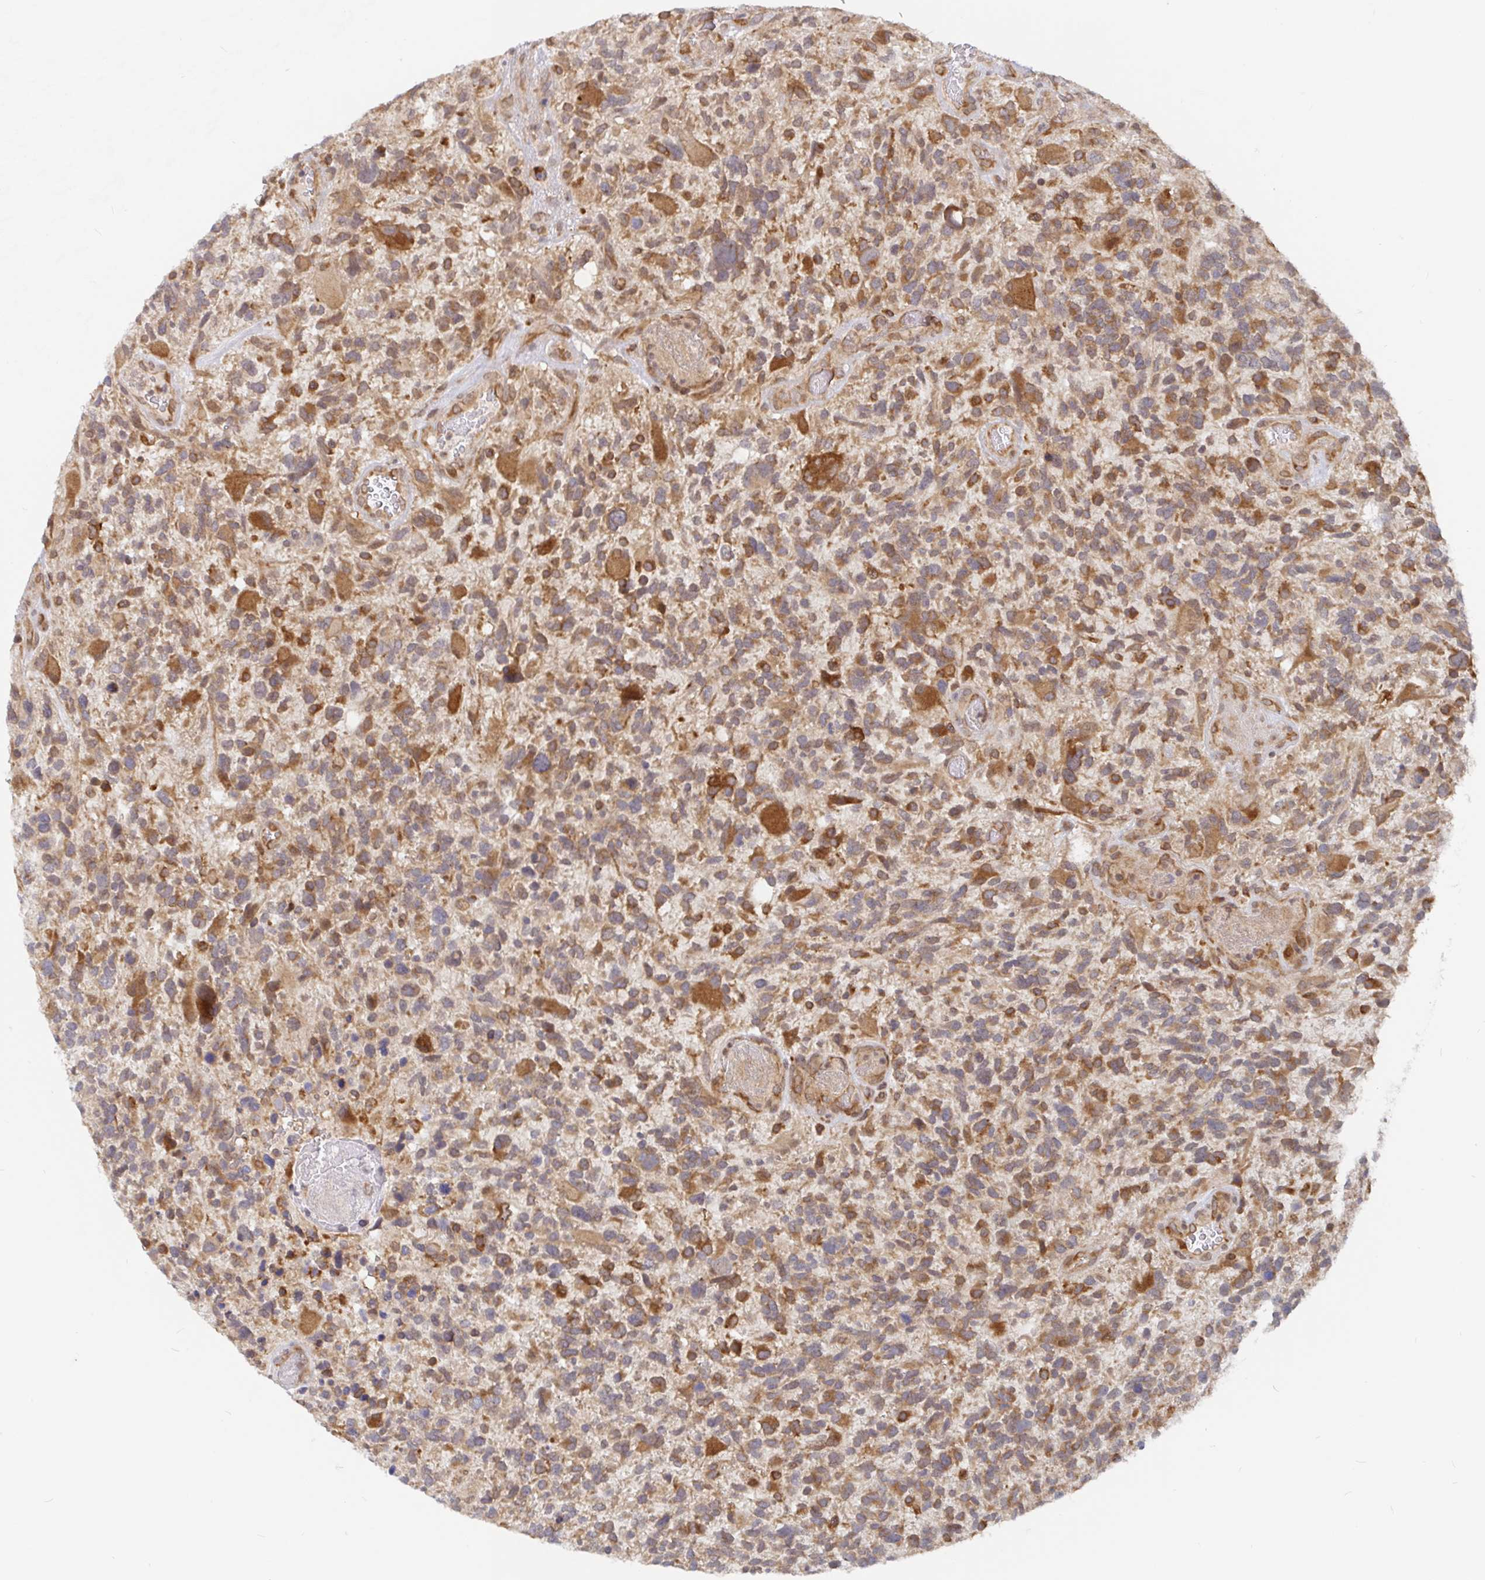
{"staining": {"intensity": "moderate", "quantity": ">75%", "location": "cytoplasmic/membranous"}, "tissue": "glioma", "cell_type": "Tumor cells", "image_type": "cancer", "snomed": [{"axis": "morphology", "description": "Glioma, malignant, High grade"}, {"axis": "topography", "description": "Brain"}], "caption": "There is medium levels of moderate cytoplasmic/membranous expression in tumor cells of malignant glioma (high-grade), as demonstrated by immunohistochemical staining (brown color).", "gene": "ALG1", "patient": {"sex": "female", "age": 71}}